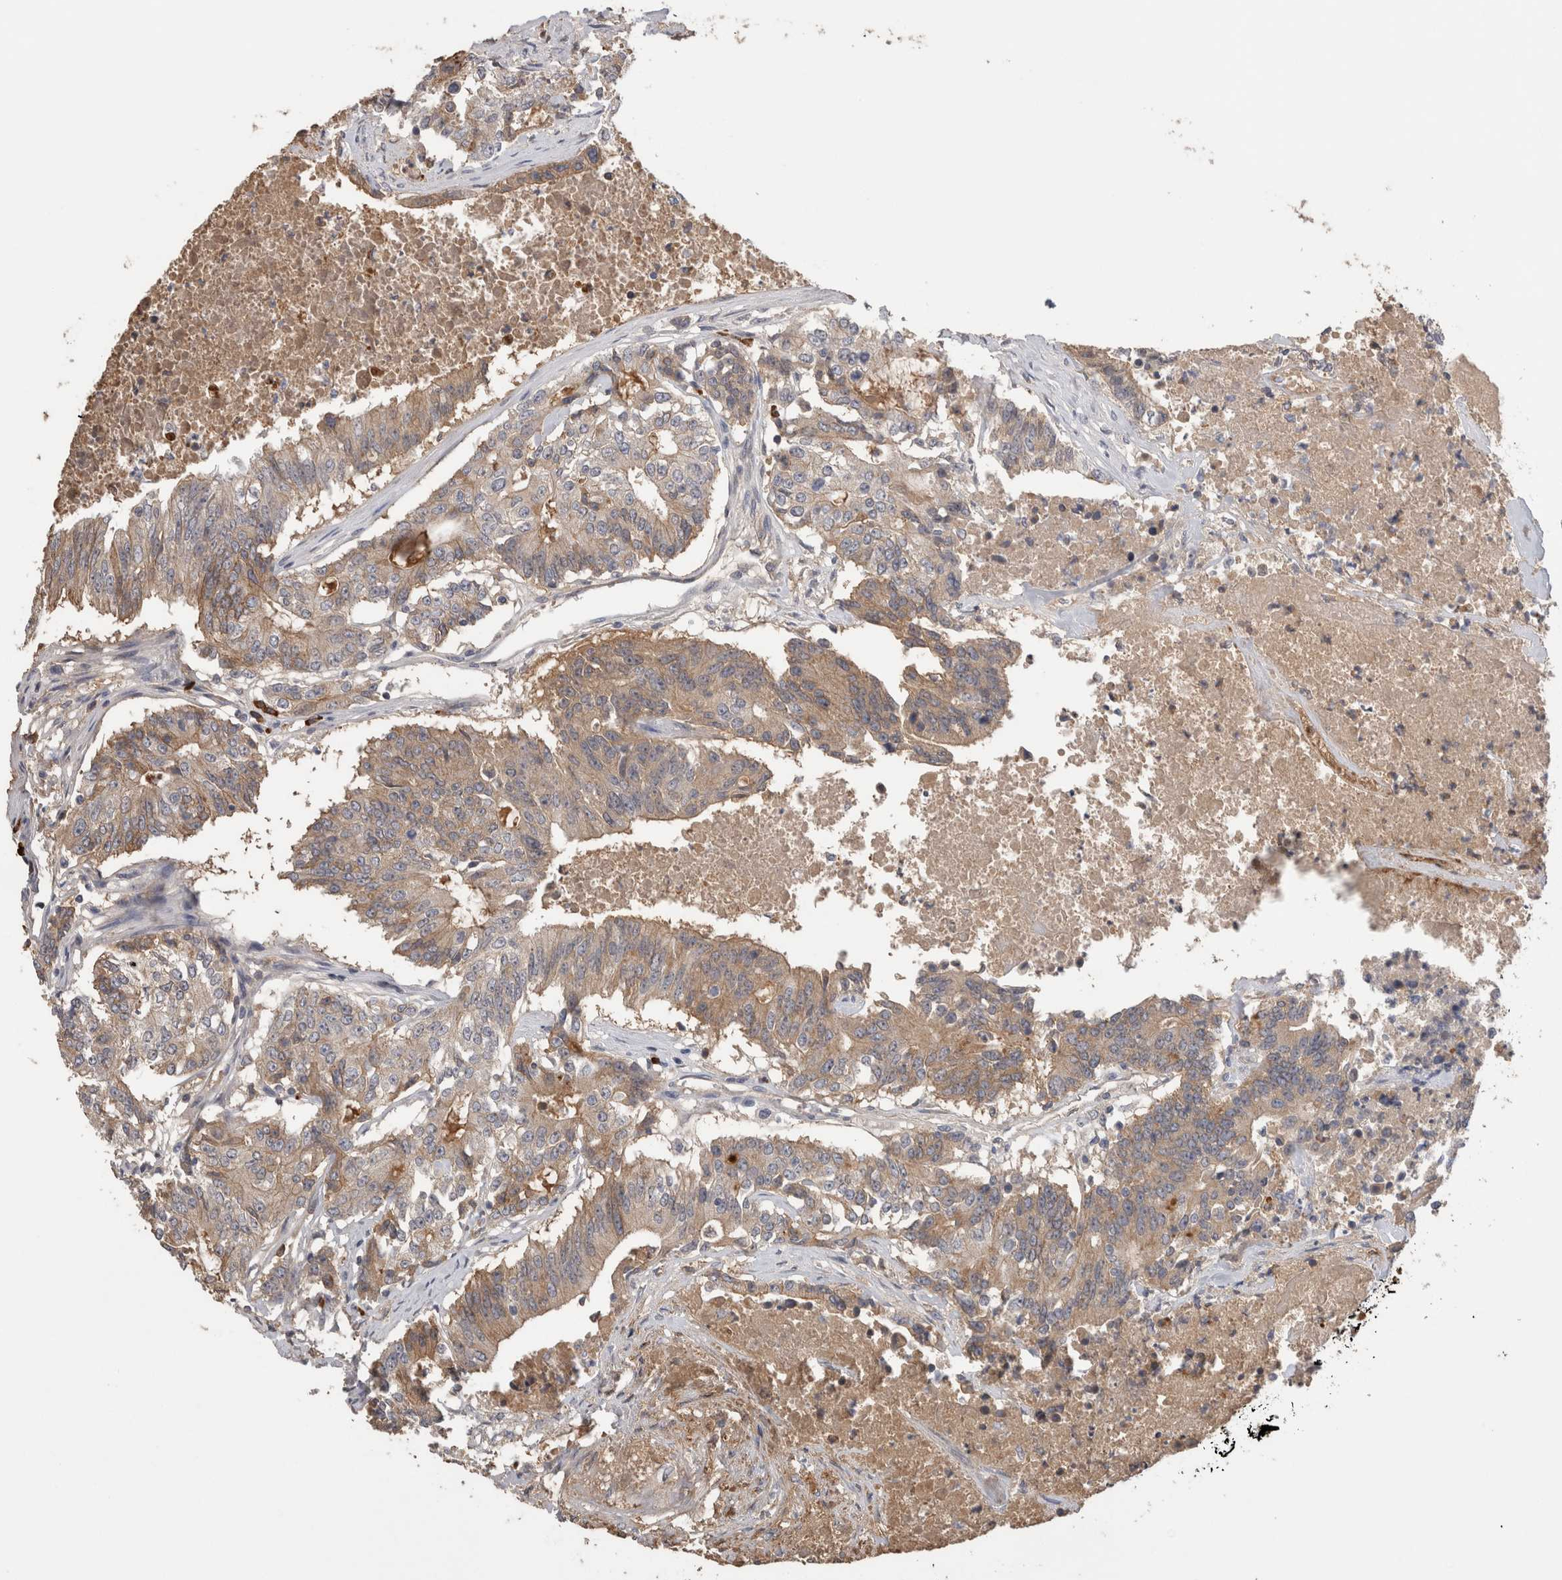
{"staining": {"intensity": "weak", "quantity": "25%-75%", "location": "cytoplasmic/membranous"}, "tissue": "colorectal cancer", "cell_type": "Tumor cells", "image_type": "cancer", "snomed": [{"axis": "morphology", "description": "Adenocarcinoma, NOS"}, {"axis": "topography", "description": "Colon"}], "caption": "An image of human colorectal cancer stained for a protein displays weak cytoplasmic/membranous brown staining in tumor cells.", "gene": "PPP3CC", "patient": {"sex": "female", "age": 77}}